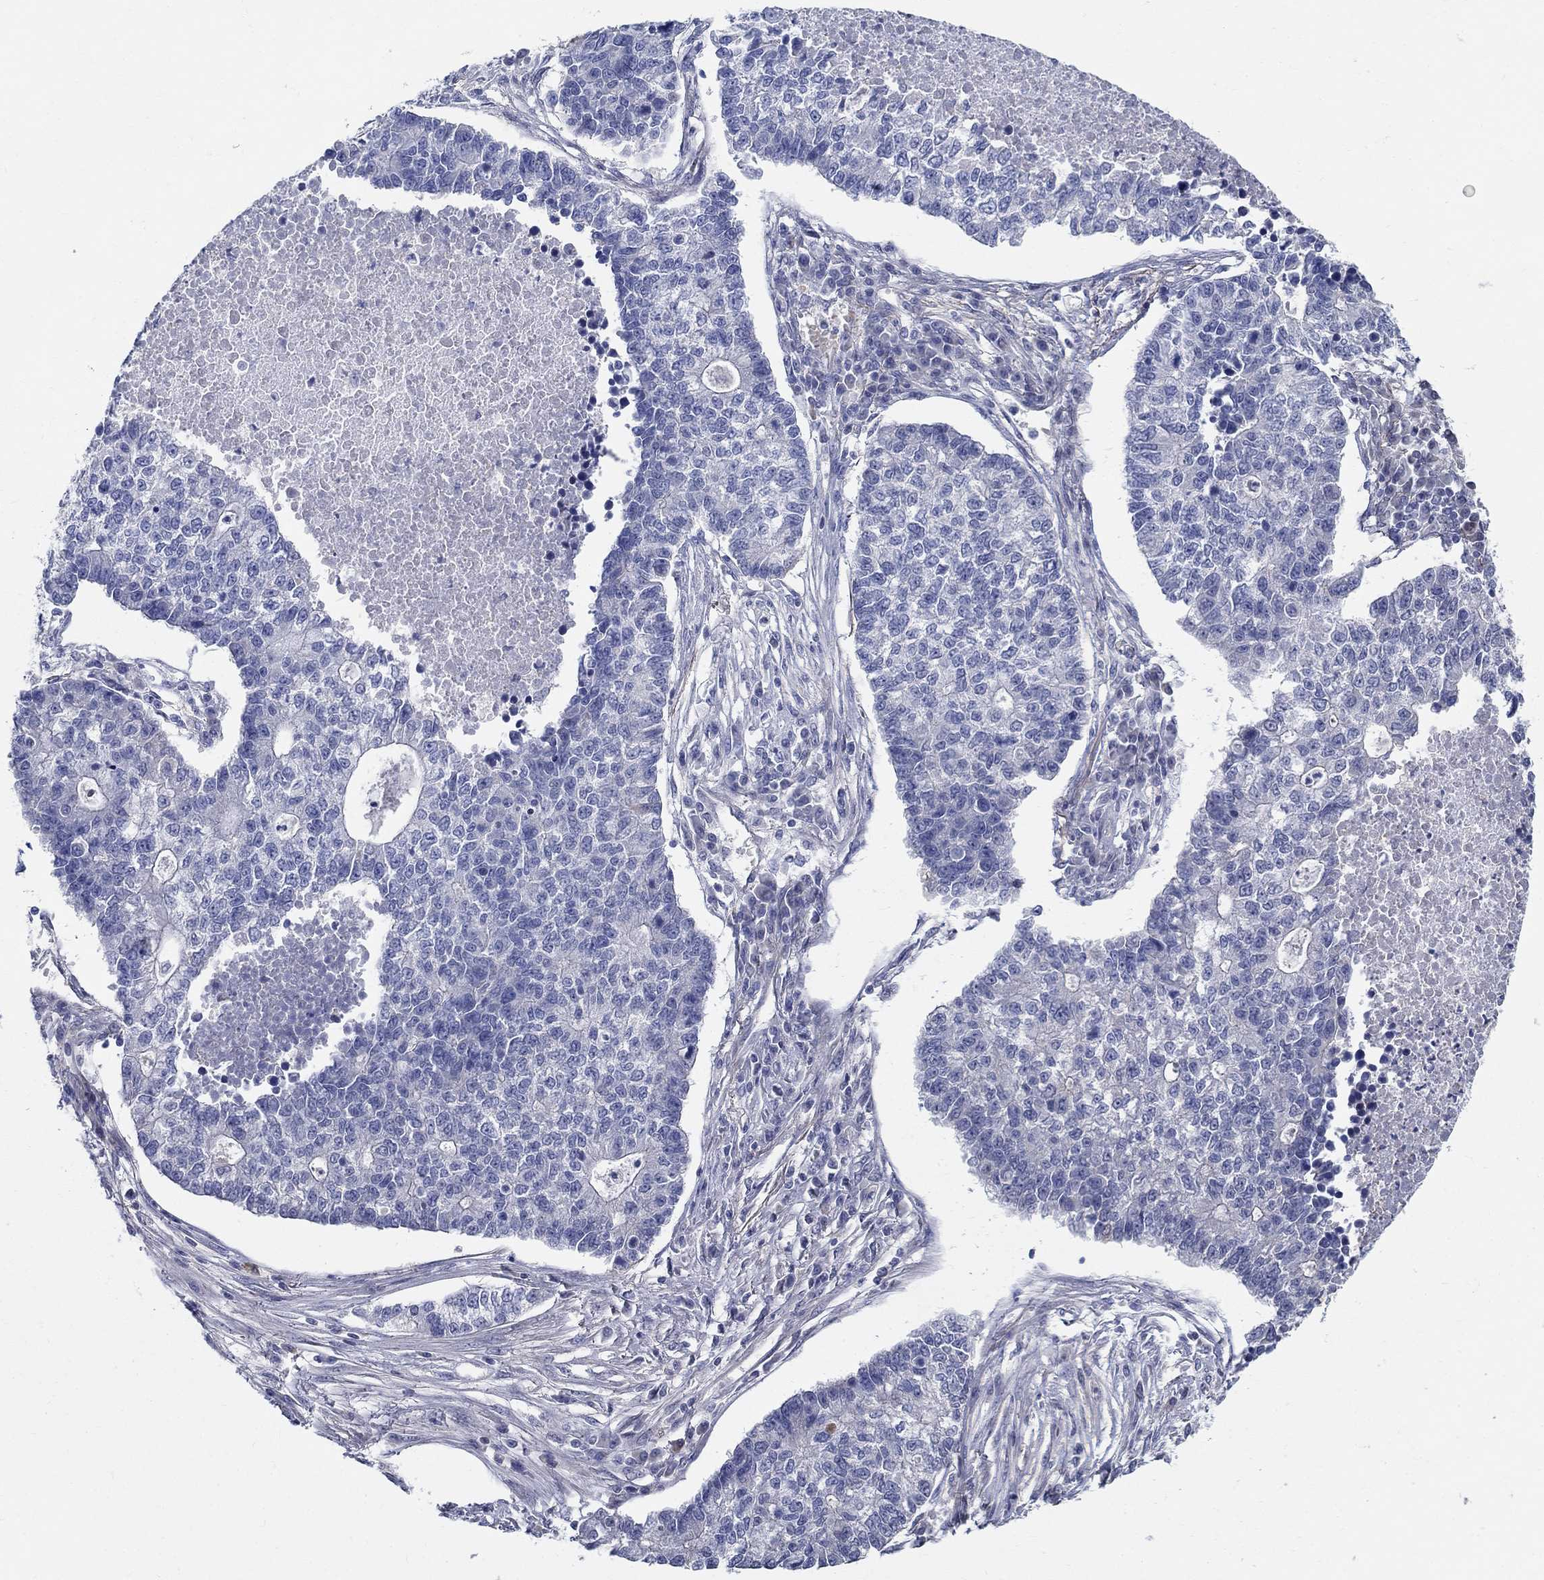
{"staining": {"intensity": "negative", "quantity": "none", "location": "none"}, "tissue": "lung cancer", "cell_type": "Tumor cells", "image_type": "cancer", "snomed": [{"axis": "morphology", "description": "Adenocarcinoma, NOS"}, {"axis": "topography", "description": "Lung"}], "caption": "High magnification brightfield microscopy of lung adenocarcinoma stained with DAB (brown) and counterstained with hematoxylin (blue): tumor cells show no significant positivity.", "gene": "C16orf46", "patient": {"sex": "male", "age": 57}}